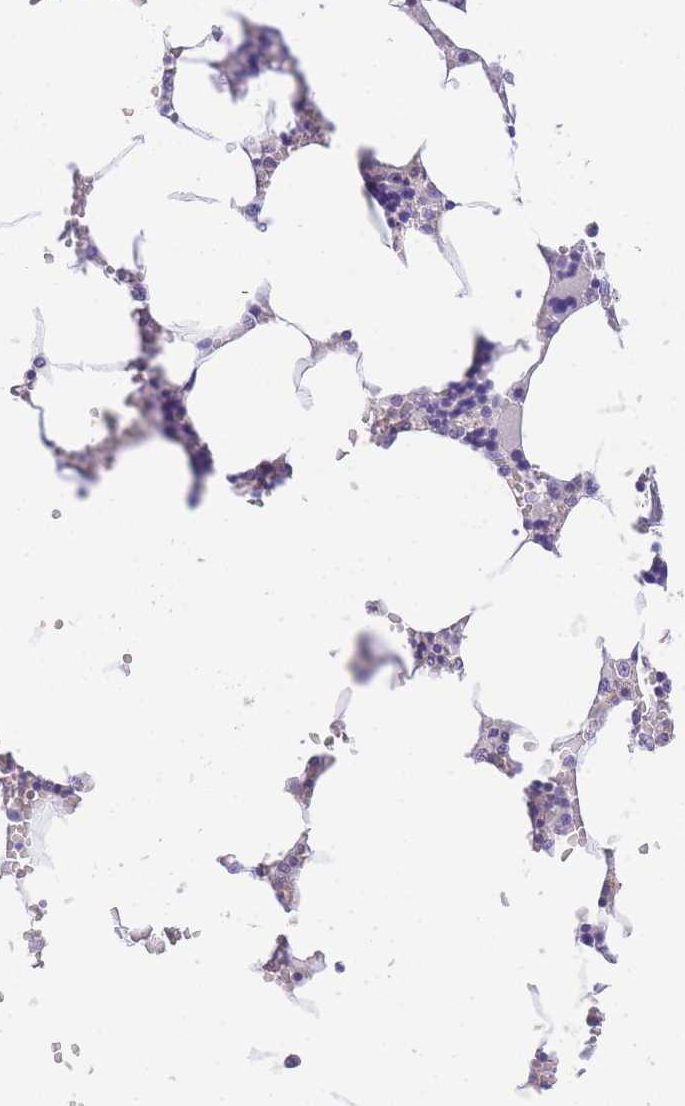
{"staining": {"intensity": "negative", "quantity": "none", "location": "none"}, "tissue": "bone marrow", "cell_type": "Hematopoietic cells", "image_type": "normal", "snomed": [{"axis": "morphology", "description": "Normal tissue, NOS"}, {"axis": "topography", "description": "Bone marrow"}], "caption": "High power microscopy image of an immunohistochemistry (IHC) histopathology image of benign bone marrow, revealing no significant staining in hematopoietic cells.", "gene": "EPN2", "patient": {"sex": "male", "age": 64}}